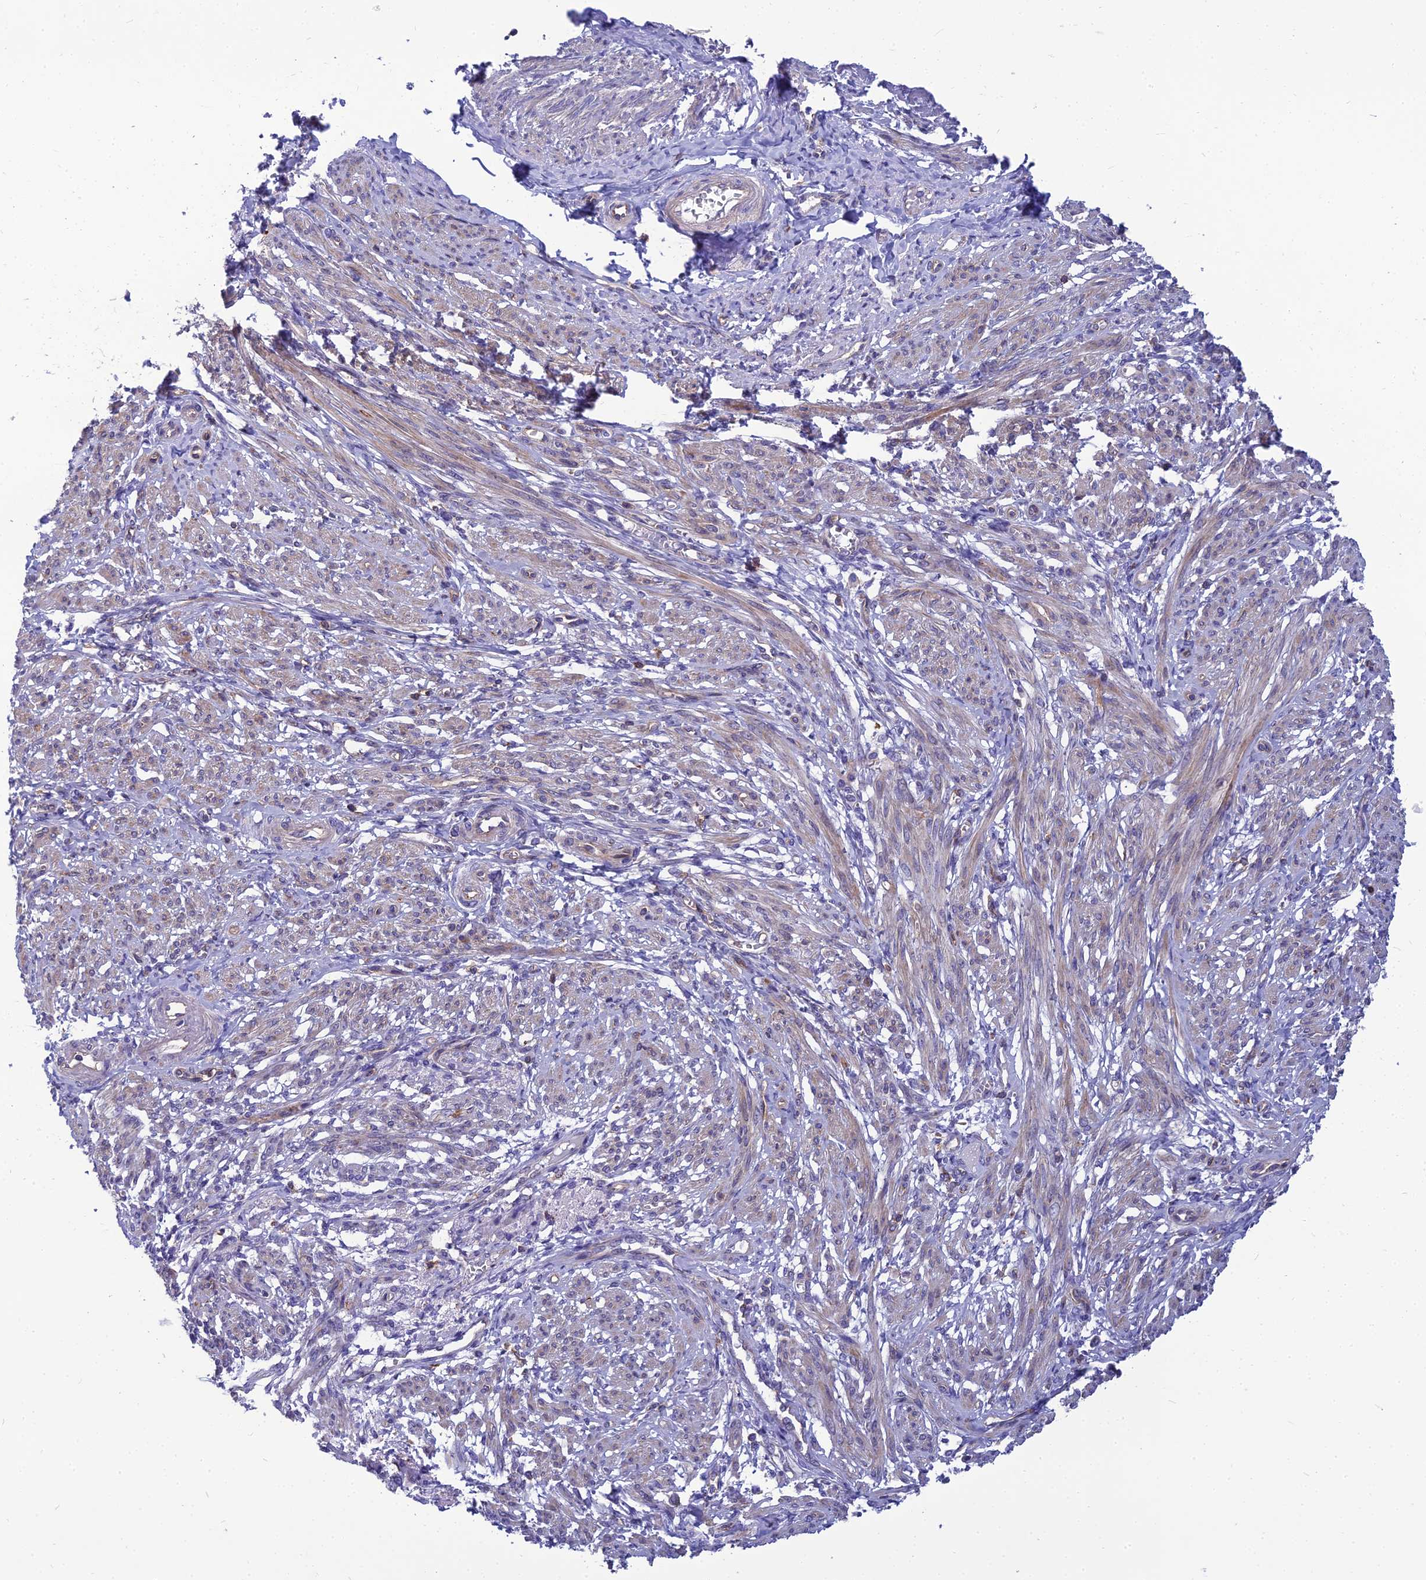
{"staining": {"intensity": "weak", "quantity": "<25%", "location": "cytoplasmic/membranous"}, "tissue": "smooth muscle", "cell_type": "Smooth muscle cells", "image_type": "normal", "snomed": [{"axis": "morphology", "description": "Normal tissue, NOS"}, {"axis": "topography", "description": "Smooth muscle"}], "caption": "Protein analysis of normal smooth muscle exhibits no significant expression in smooth muscle cells. The staining was performed using DAB (3,3'-diaminobenzidine) to visualize the protein expression in brown, while the nuclei were stained in blue with hematoxylin (Magnification: 20x).", "gene": "PPP1R18", "patient": {"sex": "female", "age": 39}}